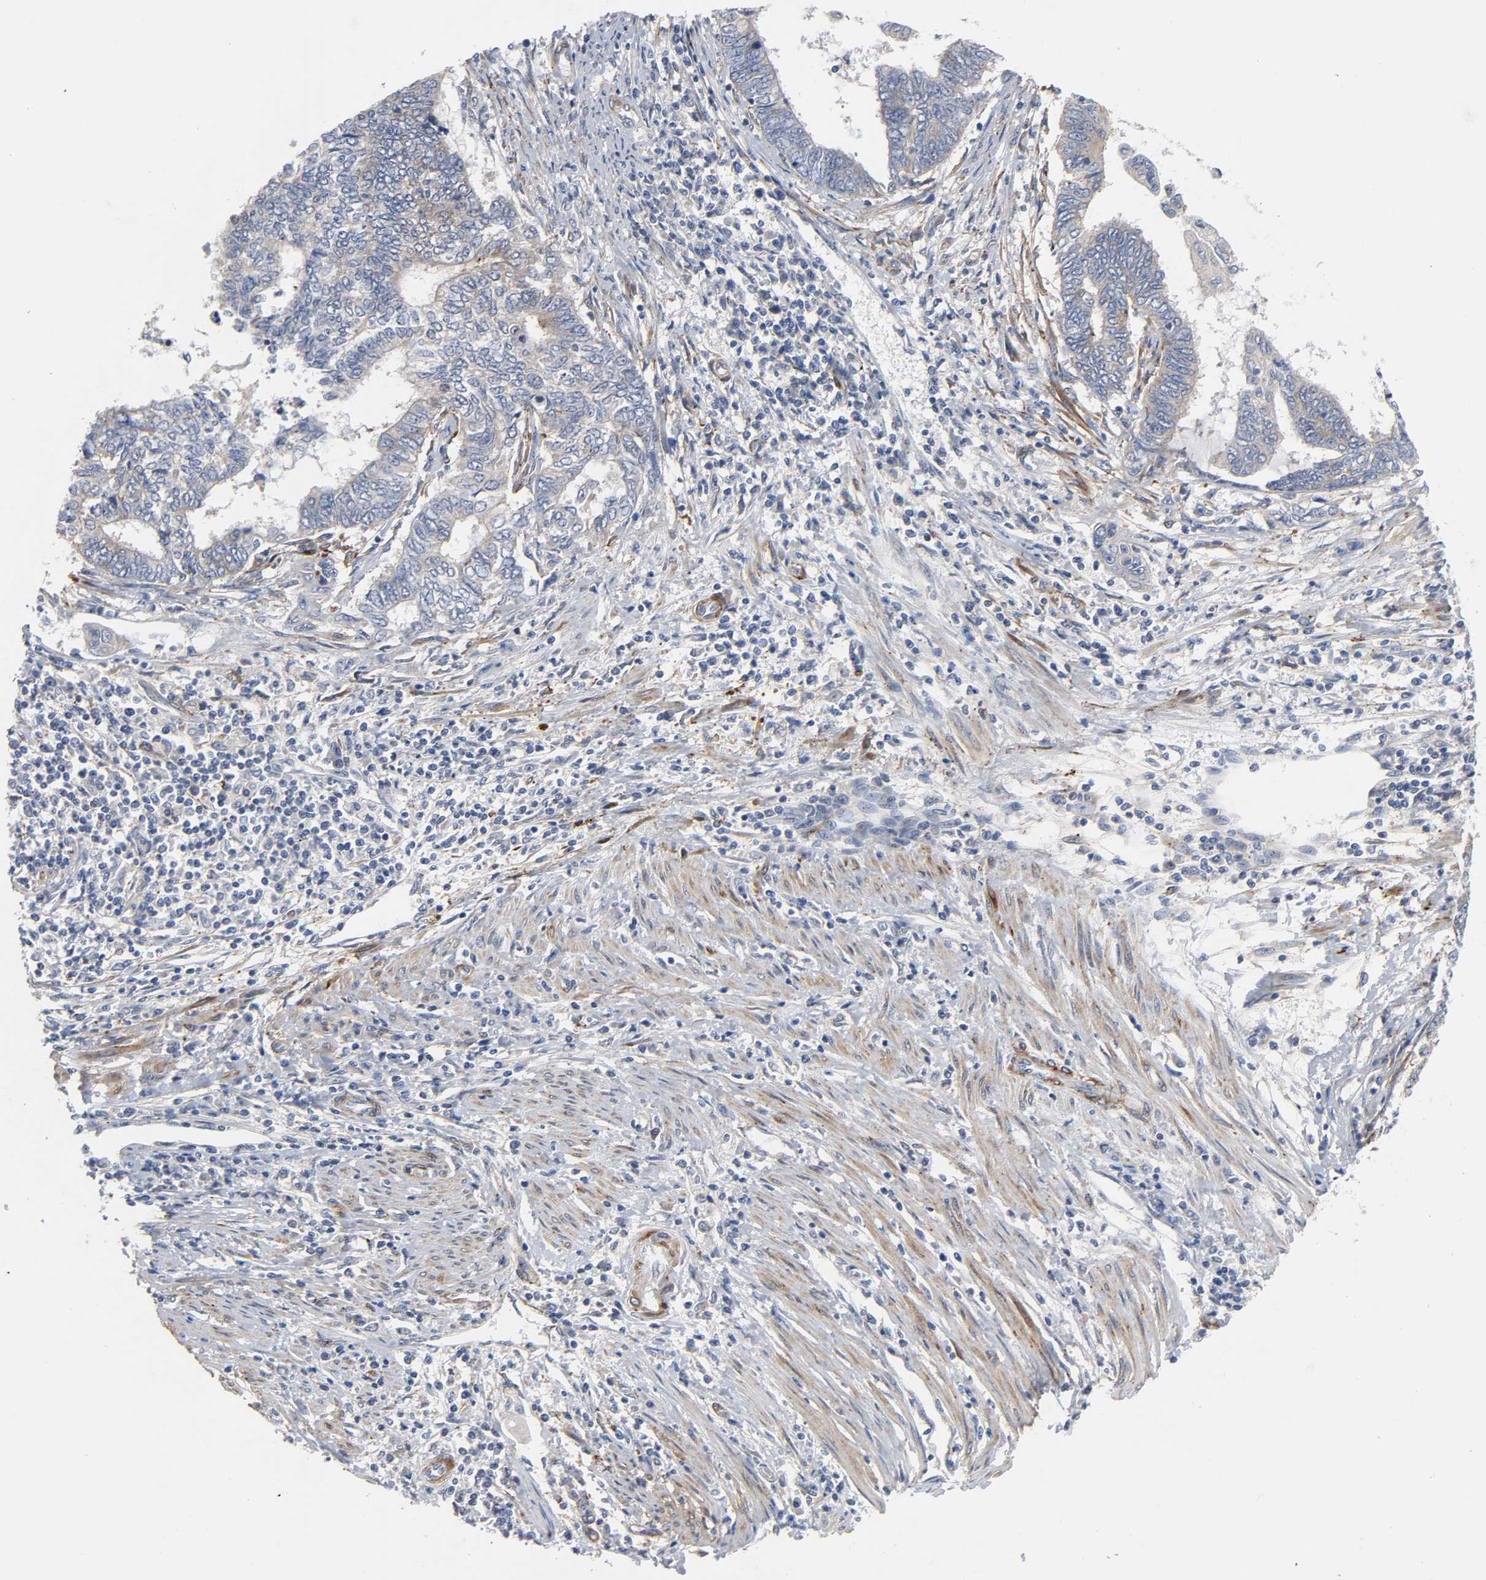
{"staining": {"intensity": "weak", "quantity": "<25%", "location": "cytoplasmic/membranous"}, "tissue": "endometrial cancer", "cell_type": "Tumor cells", "image_type": "cancer", "snomed": [{"axis": "morphology", "description": "Adenocarcinoma, NOS"}, {"axis": "topography", "description": "Uterus"}, {"axis": "topography", "description": "Endometrium"}], "caption": "Immunohistochemistry of human endometrial cancer (adenocarcinoma) reveals no staining in tumor cells. Brightfield microscopy of immunohistochemistry (IHC) stained with DAB (3,3'-diaminobenzidine) (brown) and hematoxylin (blue), captured at high magnification.", "gene": "ARHGAP1", "patient": {"sex": "female", "age": 70}}